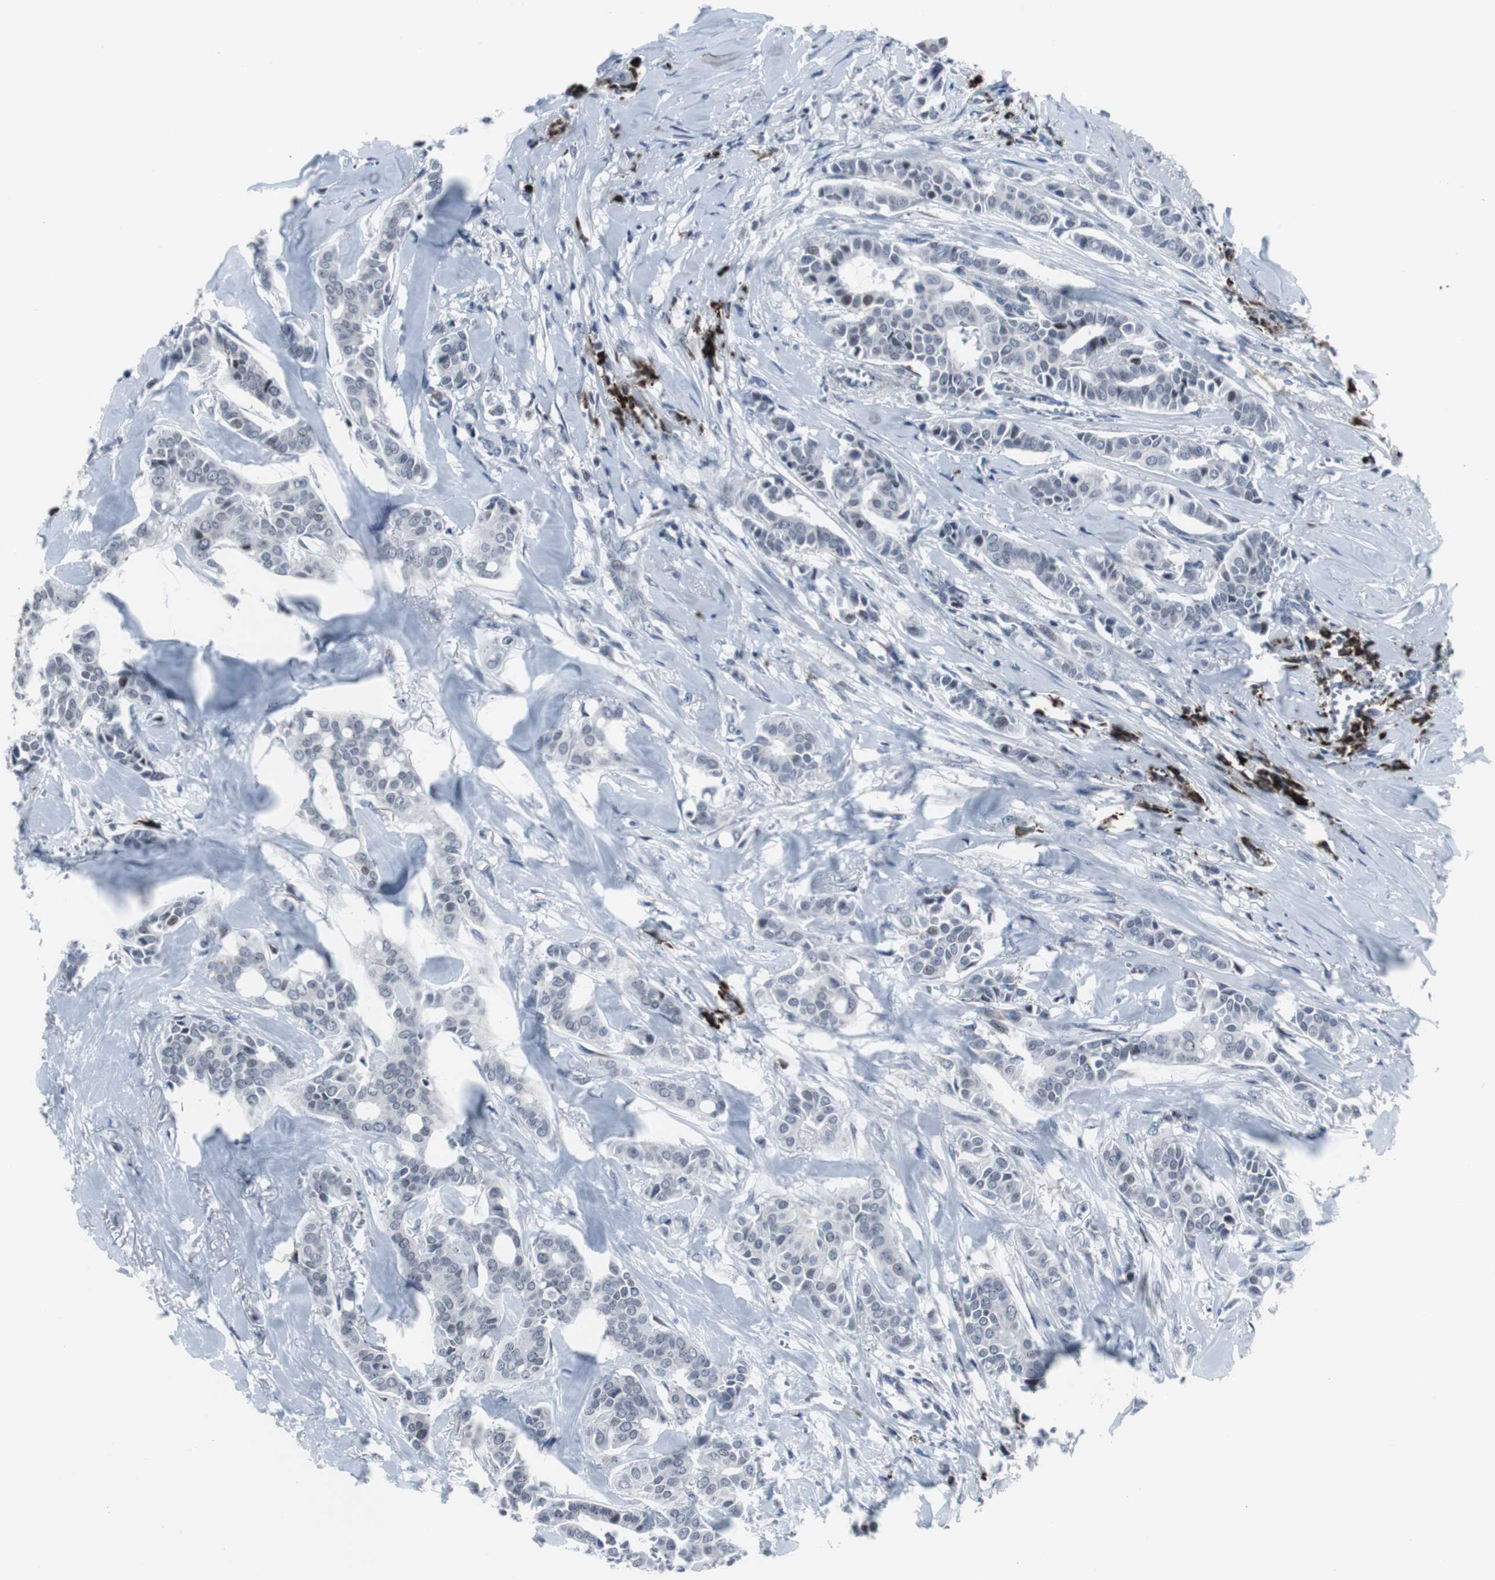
{"staining": {"intensity": "negative", "quantity": "none", "location": "none"}, "tissue": "head and neck cancer", "cell_type": "Tumor cells", "image_type": "cancer", "snomed": [{"axis": "morphology", "description": "Adenocarcinoma, NOS"}, {"axis": "topography", "description": "Salivary gland"}, {"axis": "topography", "description": "Head-Neck"}], "caption": "DAB immunohistochemical staining of head and neck cancer reveals no significant positivity in tumor cells.", "gene": "DOK1", "patient": {"sex": "female", "age": 59}}